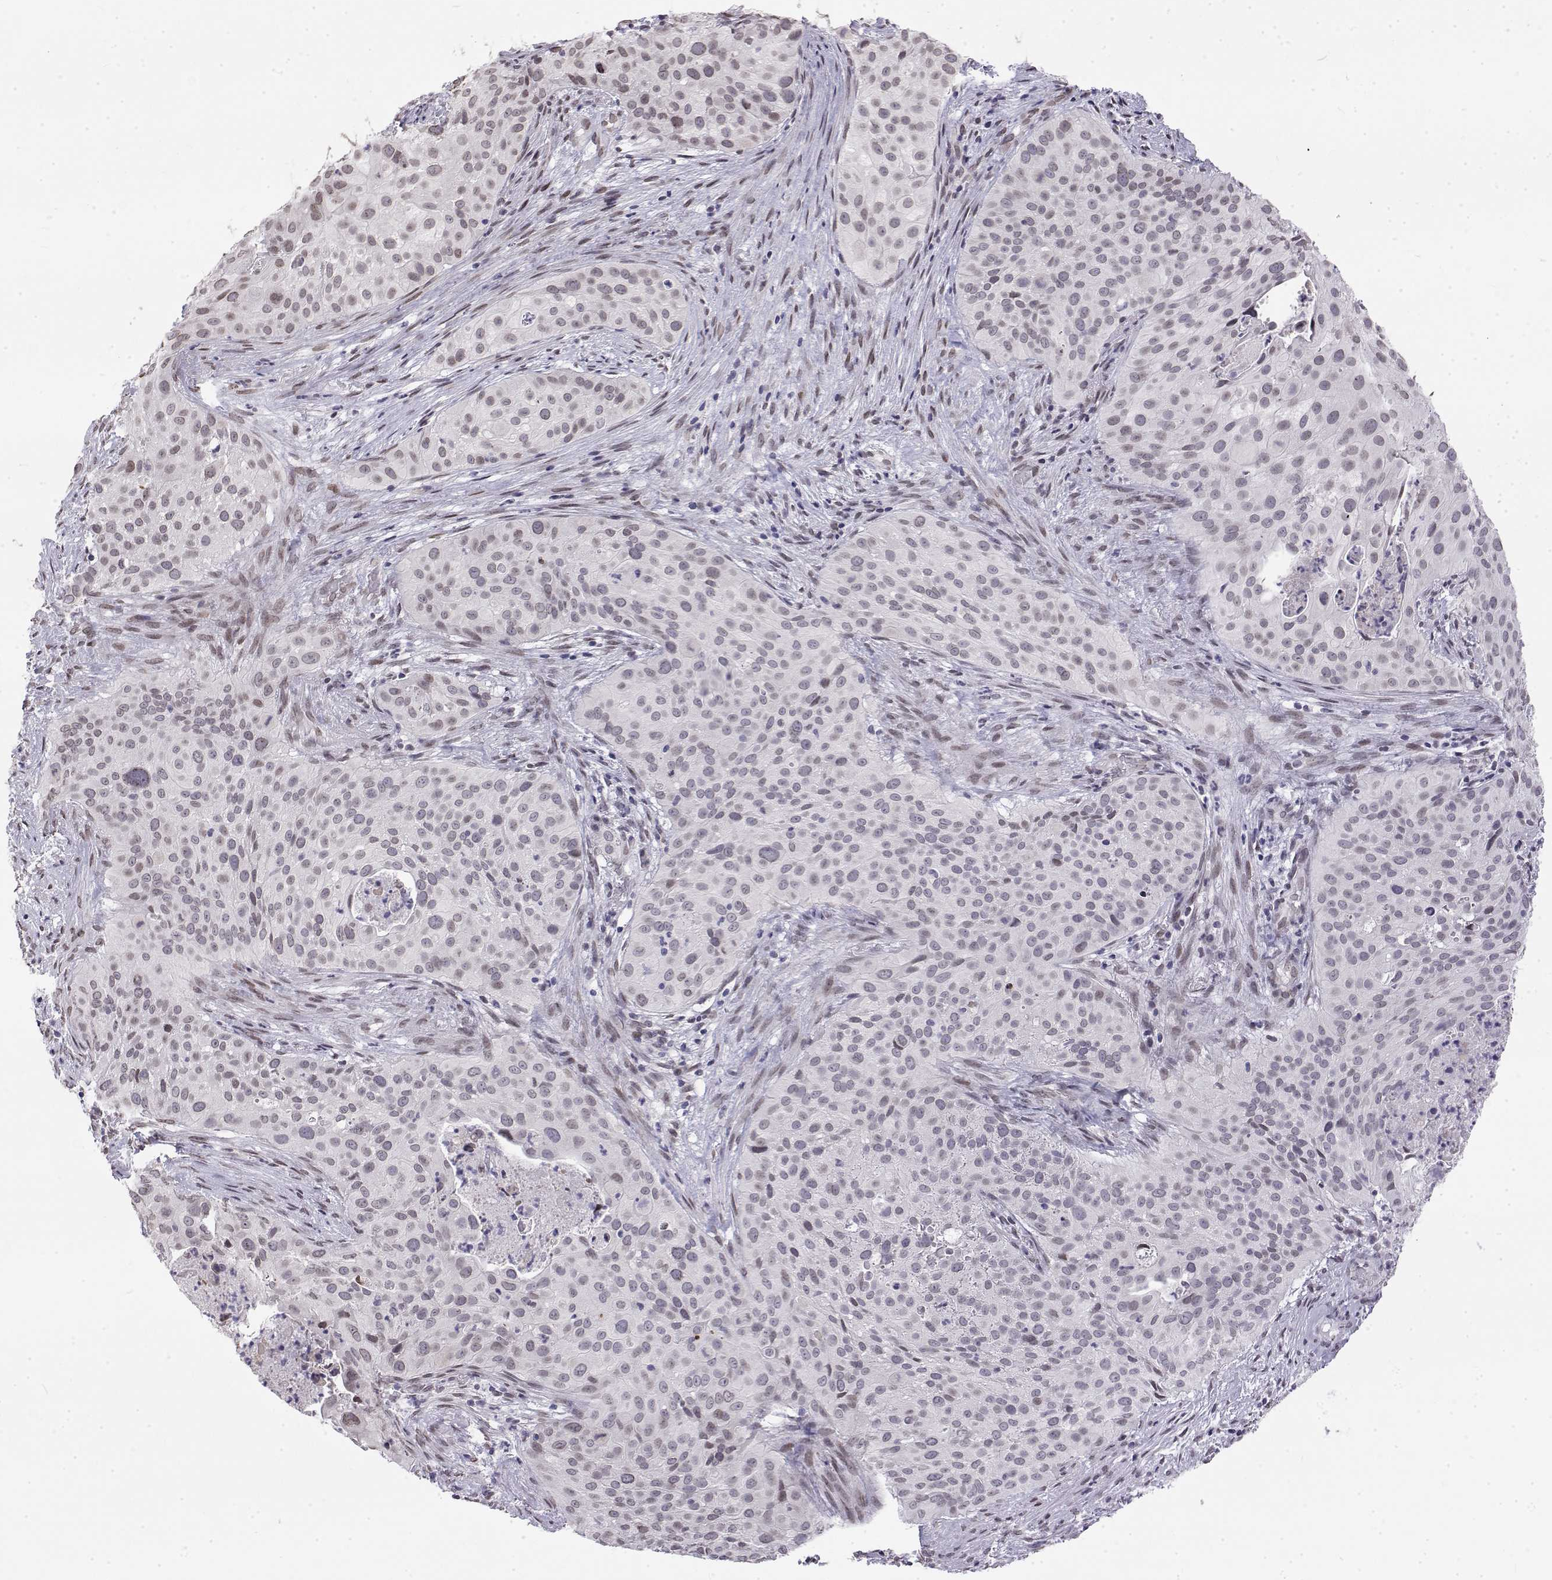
{"staining": {"intensity": "weak", "quantity": "<25%", "location": "nuclear"}, "tissue": "cervical cancer", "cell_type": "Tumor cells", "image_type": "cancer", "snomed": [{"axis": "morphology", "description": "Squamous cell carcinoma, NOS"}, {"axis": "topography", "description": "Cervix"}], "caption": "This is an immunohistochemistry micrograph of cervical cancer (squamous cell carcinoma). There is no positivity in tumor cells.", "gene": "ZNF532", "patient": {"sex": "female", "age": 38}}